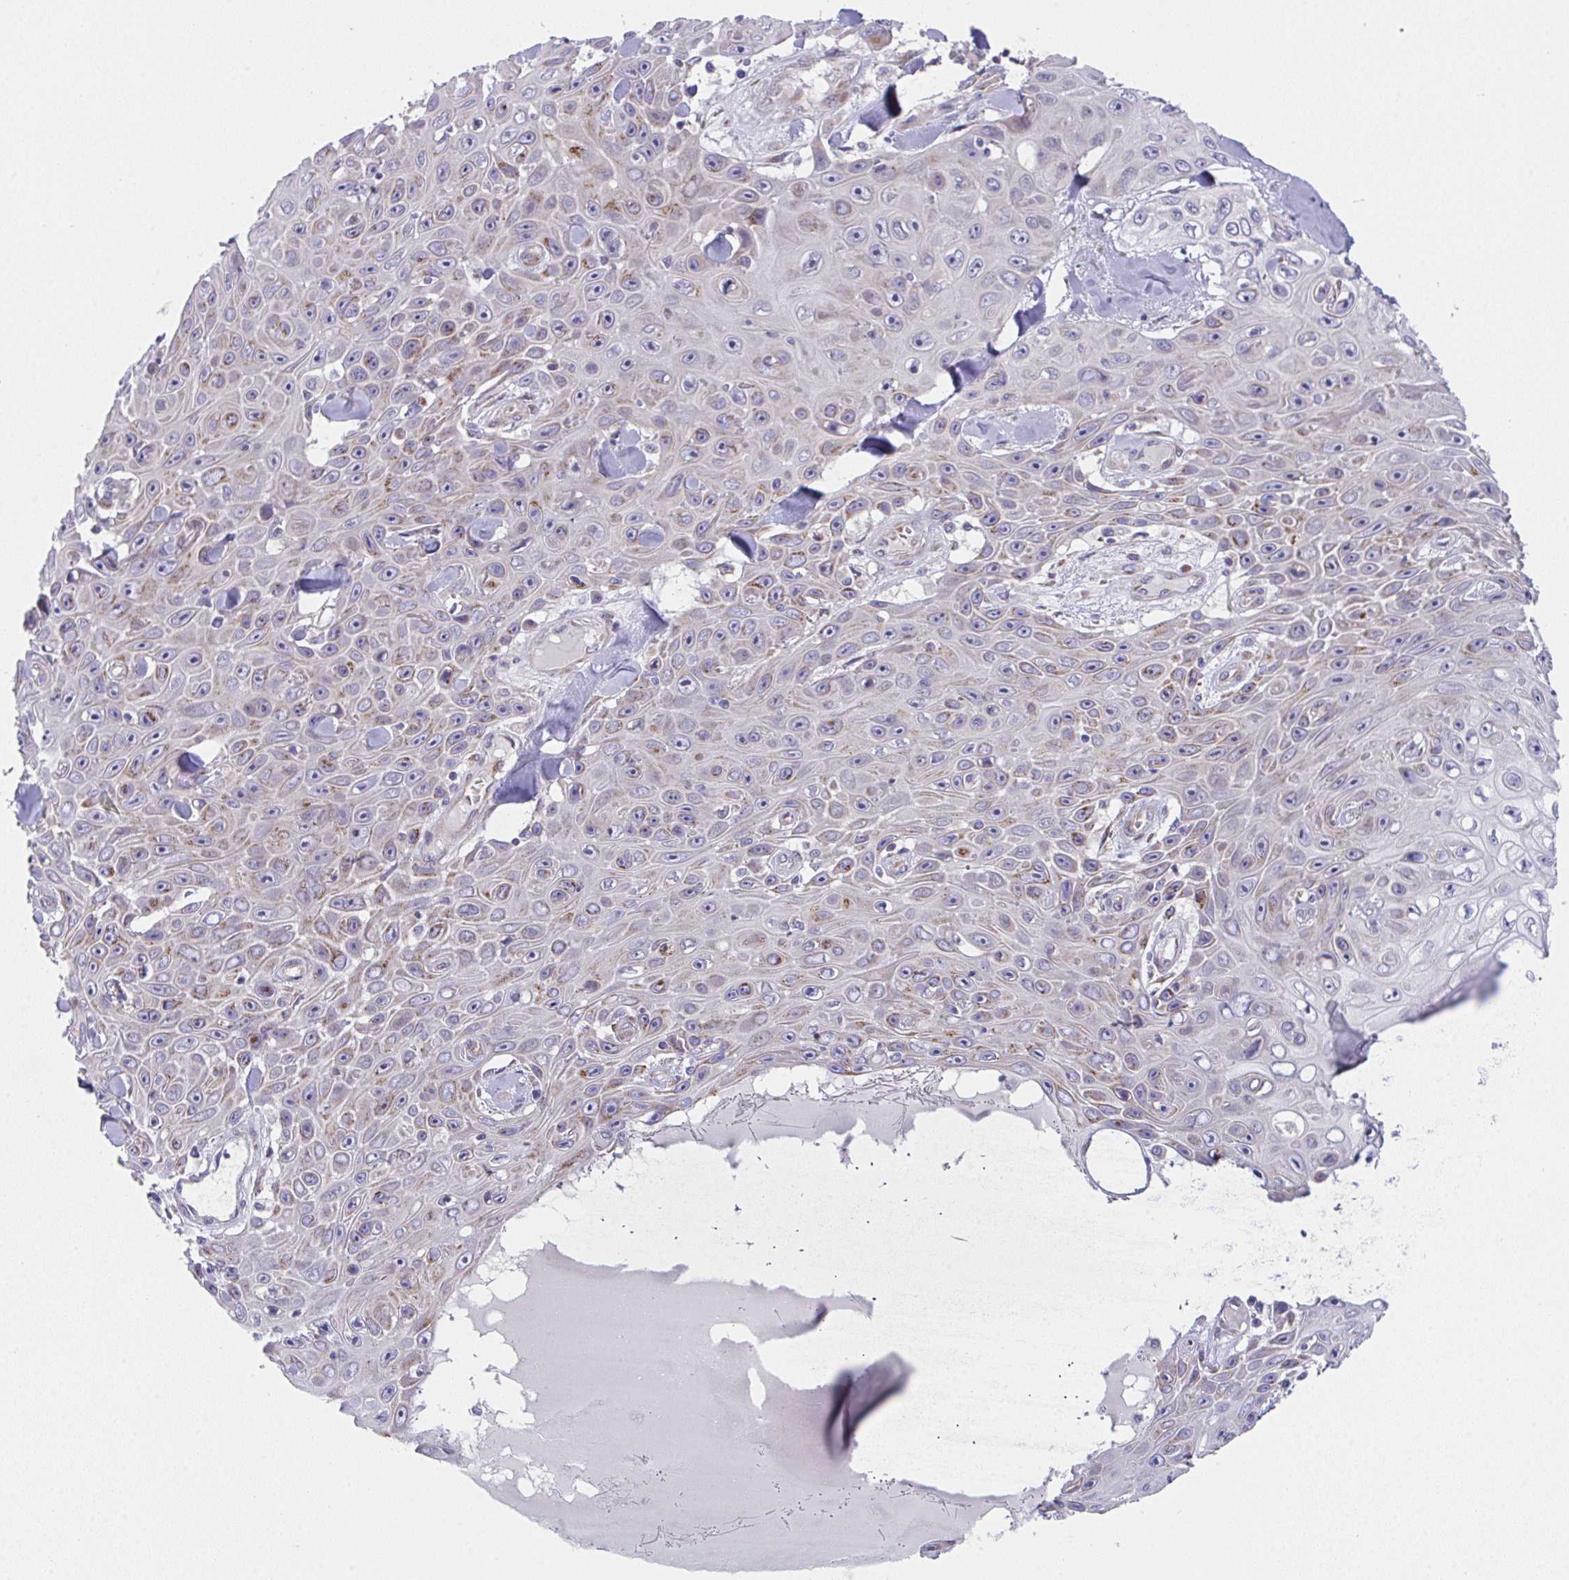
{"staining": {"intensity": "weak", "quantity": "25%-75%", "location": "cytoplasmic/membranous"}, "tissue": "skin cancer", "cell_type": "Tumor cells", "image_type": "cancer", "snomed": [{"axis": "morphology", "description": "Squamous cell carcinoma, NOS"}, {"axis": "topography", "description": "Skin"}], "caption": "Weak cytoplasmic/membranous staining for a protein is seen in about 25%-75% of tumor cells of skin cancer using immunohistochemistry.", "gene": "MIA3", "patient": {"sex": "male", "age": 82}}